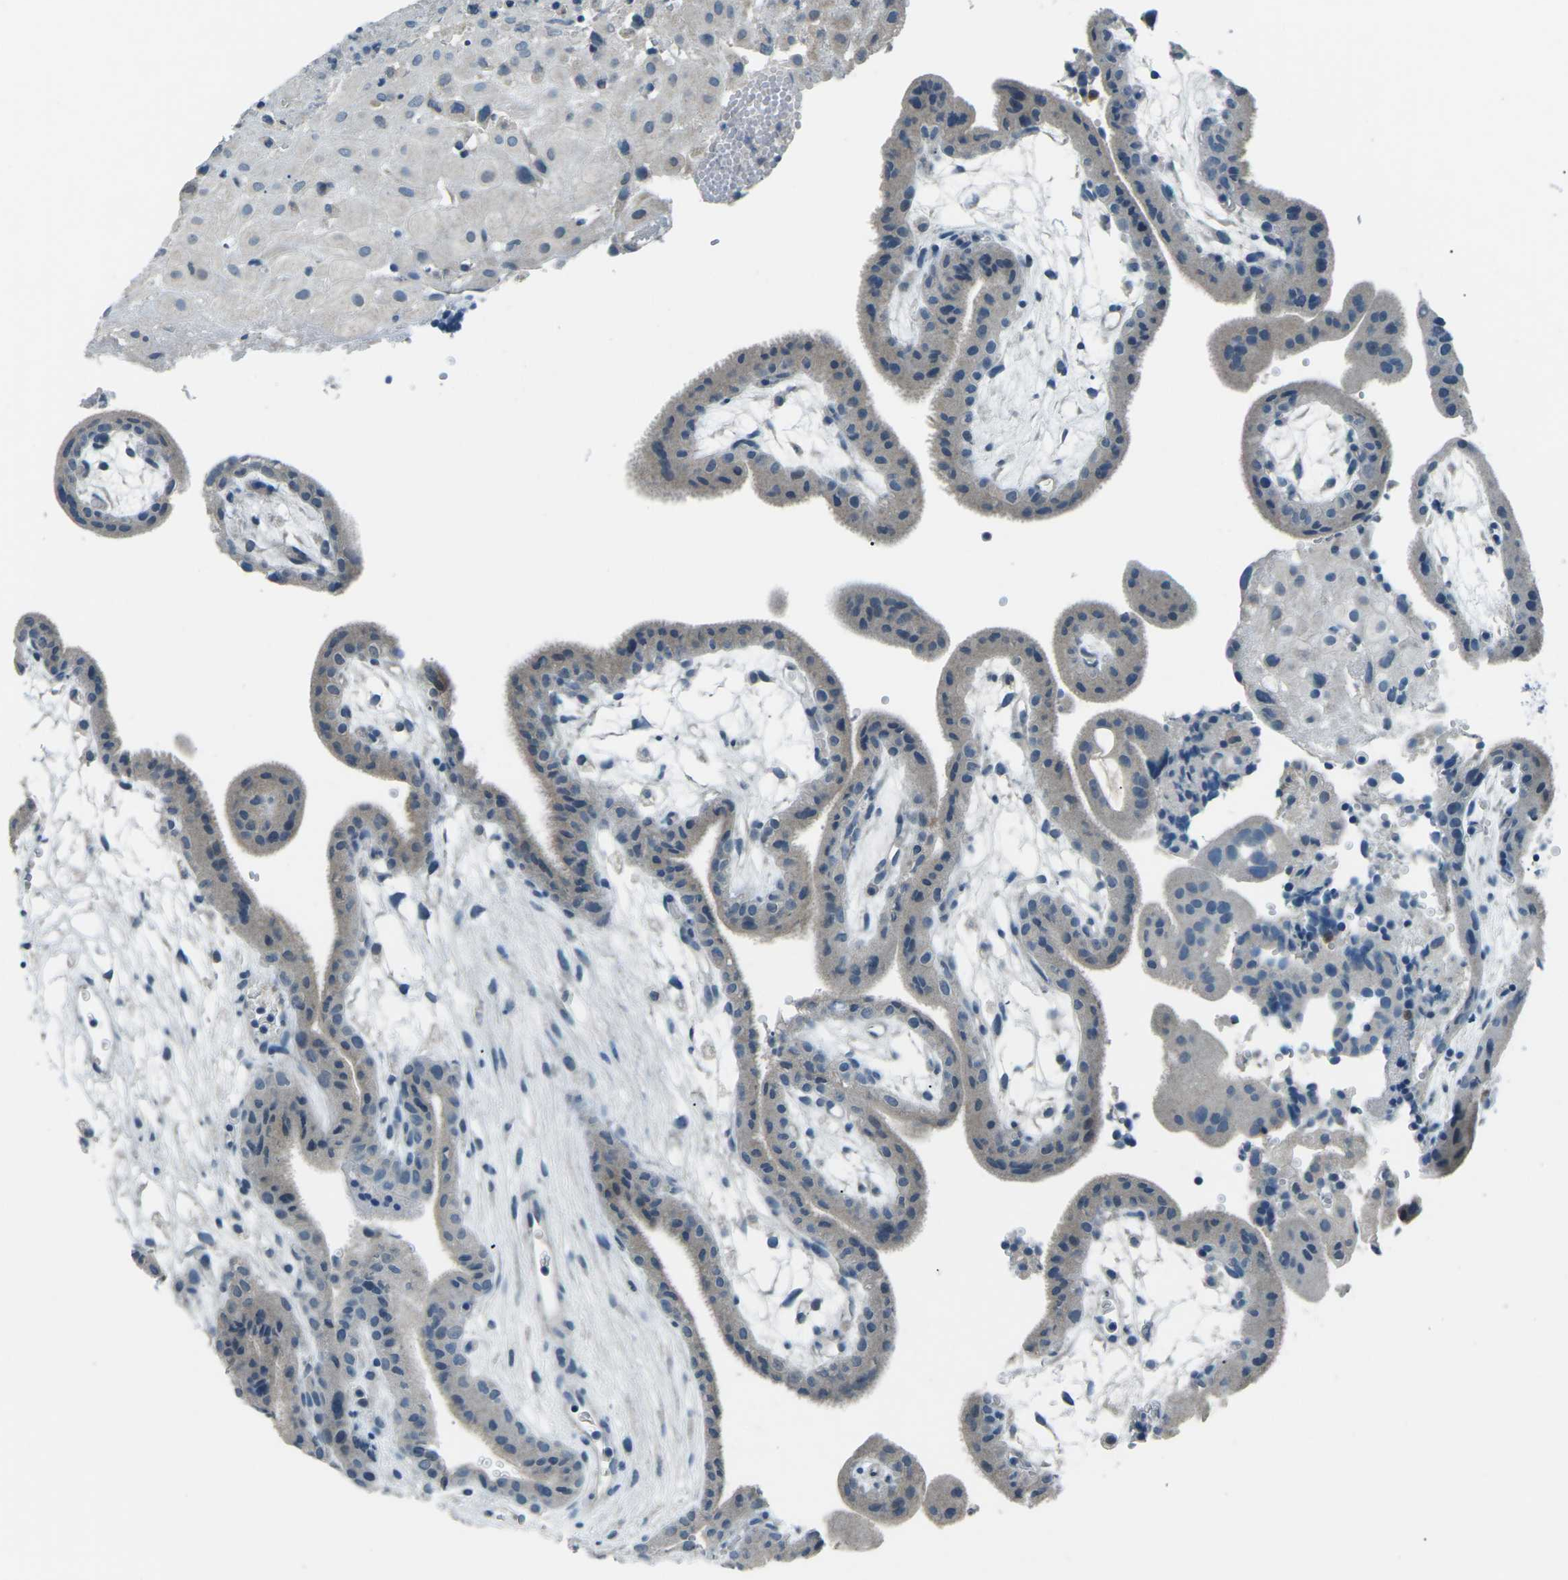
{"staining": {"intensity": "negative", "quantity": "none", "location": "none"}, "tissue": "placenta", "cell_type": "Decidual cells", "image_type": "normal", "snomed": [{"axis": "morphology", "description": "Normal tissue, NOS"}, {"axis": "topography", "description": "Placenta"}], "caption": "Decidual cells show no significant protein positivity in benign placenta.", "gene": "CD1D", "patient": {"sex": "female", "age": 18}}